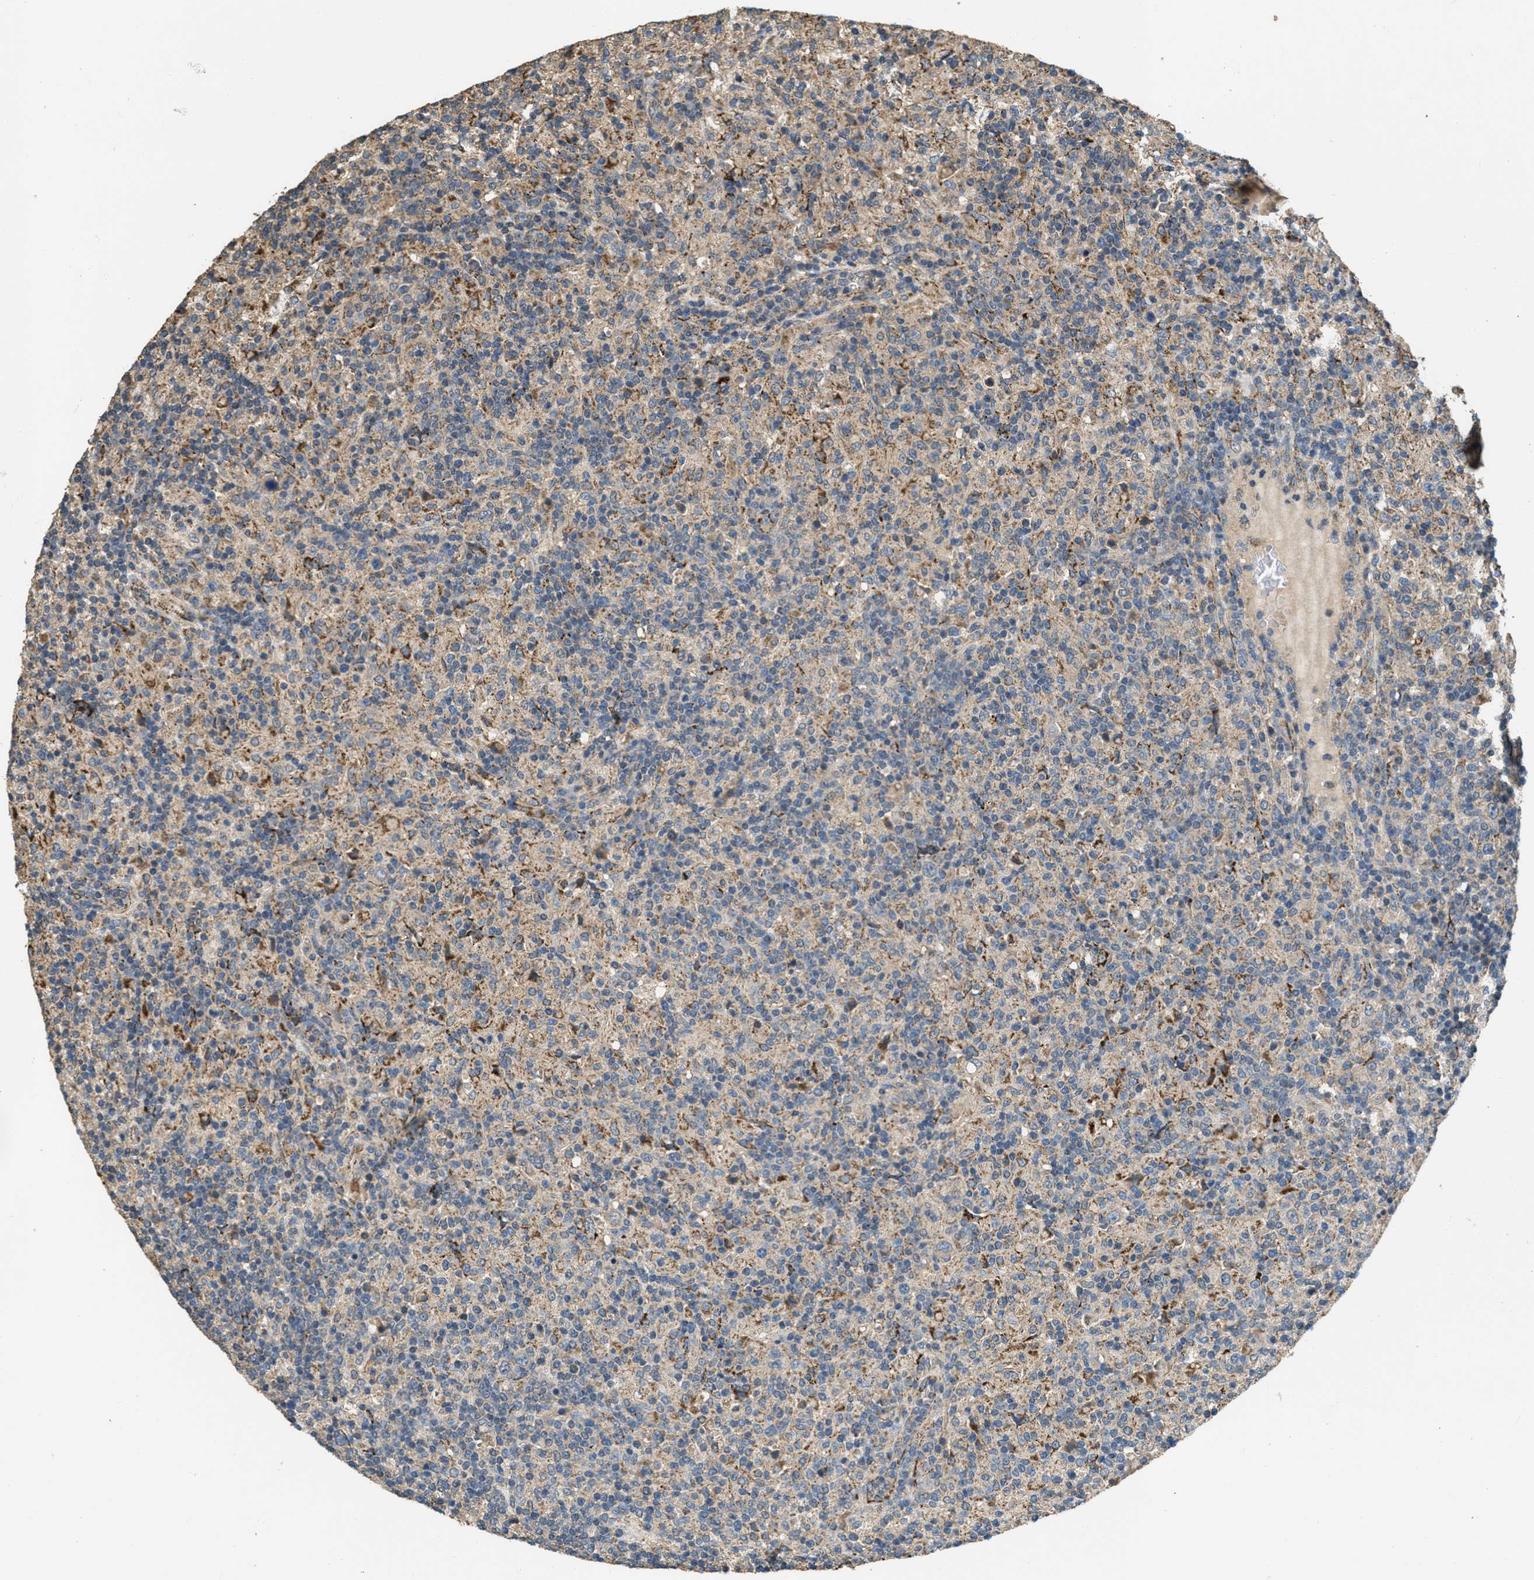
{"staining": {"intensity": "weak", "quantity": "<25%", "location": "cytoplasmic/membranous"}, "tissue": "lymphoma", "cell_type": "Tumor cells", "image_type": "cancer", "snomed": [{"axis": "morphology", "description": "Hodgkin's disease, NOS"}, {"axis": "topography", "description": "Lymph node"}], "caption": "Immunohistochemistry image of neoplastic tissue: human lymphoma stained with DAB (3,3'-diaminobenzidine) reveals no significant protein staining in tumor cells.", "gene": "THBS2", "patient": {"sex": "male", "age": 70}}